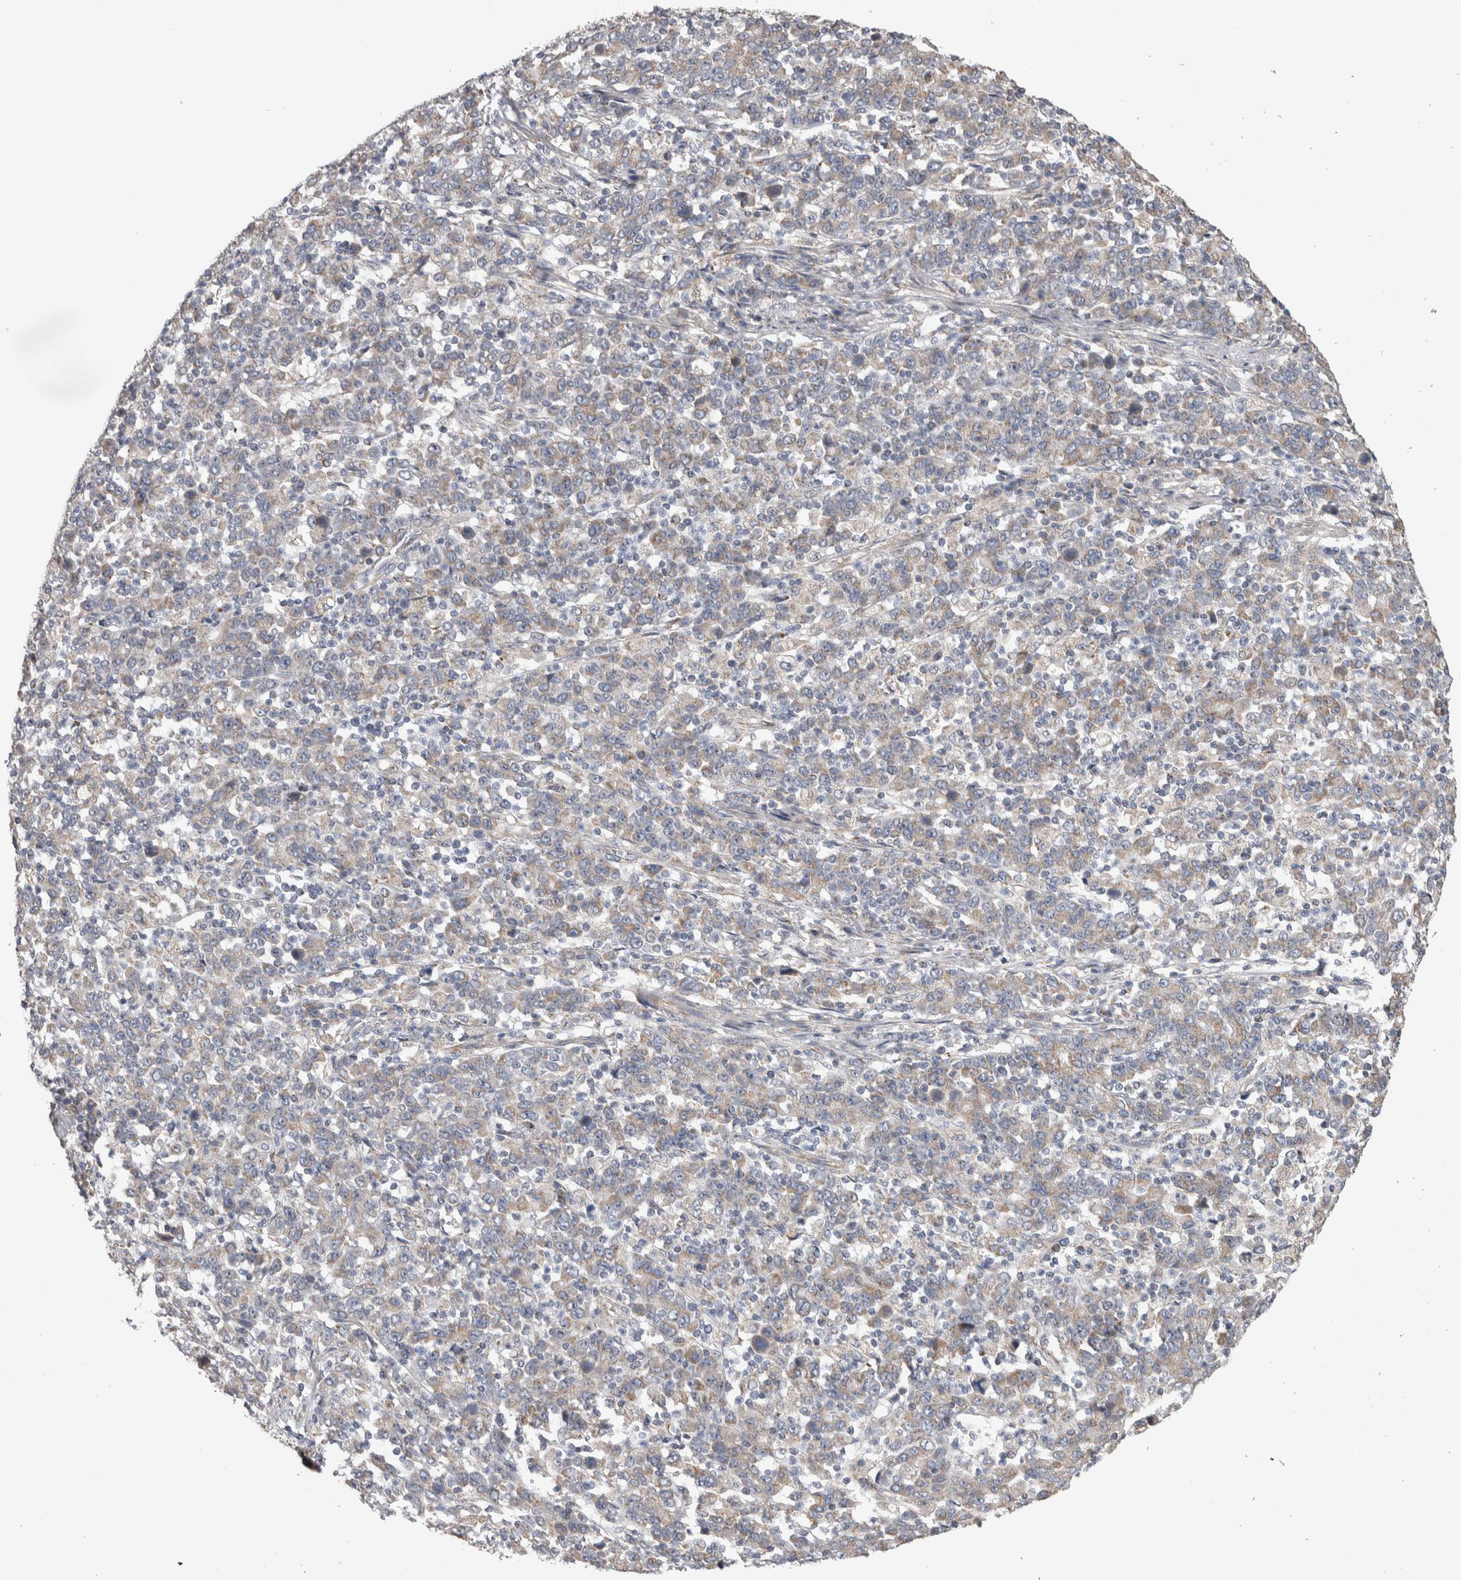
{"staining": {"intensity": "weak", "quantity": ">75%", "location": "cytoplasmic/membranous"}, "tissue": "stomach cancer", "cell_type": "Tumor cells", "image_type": "cancer", "snomed": [{"axis": "morphology", "description": "Adenocarcinoma, NOS"}, {"axis": "topography", "description": "Stomach, upper"}], "caption": "Protein analysis of stomach cancer tissue exhibits weak cytoplasmic/membranous expression in about >75% of tumor cells.", "gene": "SCO1", "patient": {"sex": "male", "age": 69}}